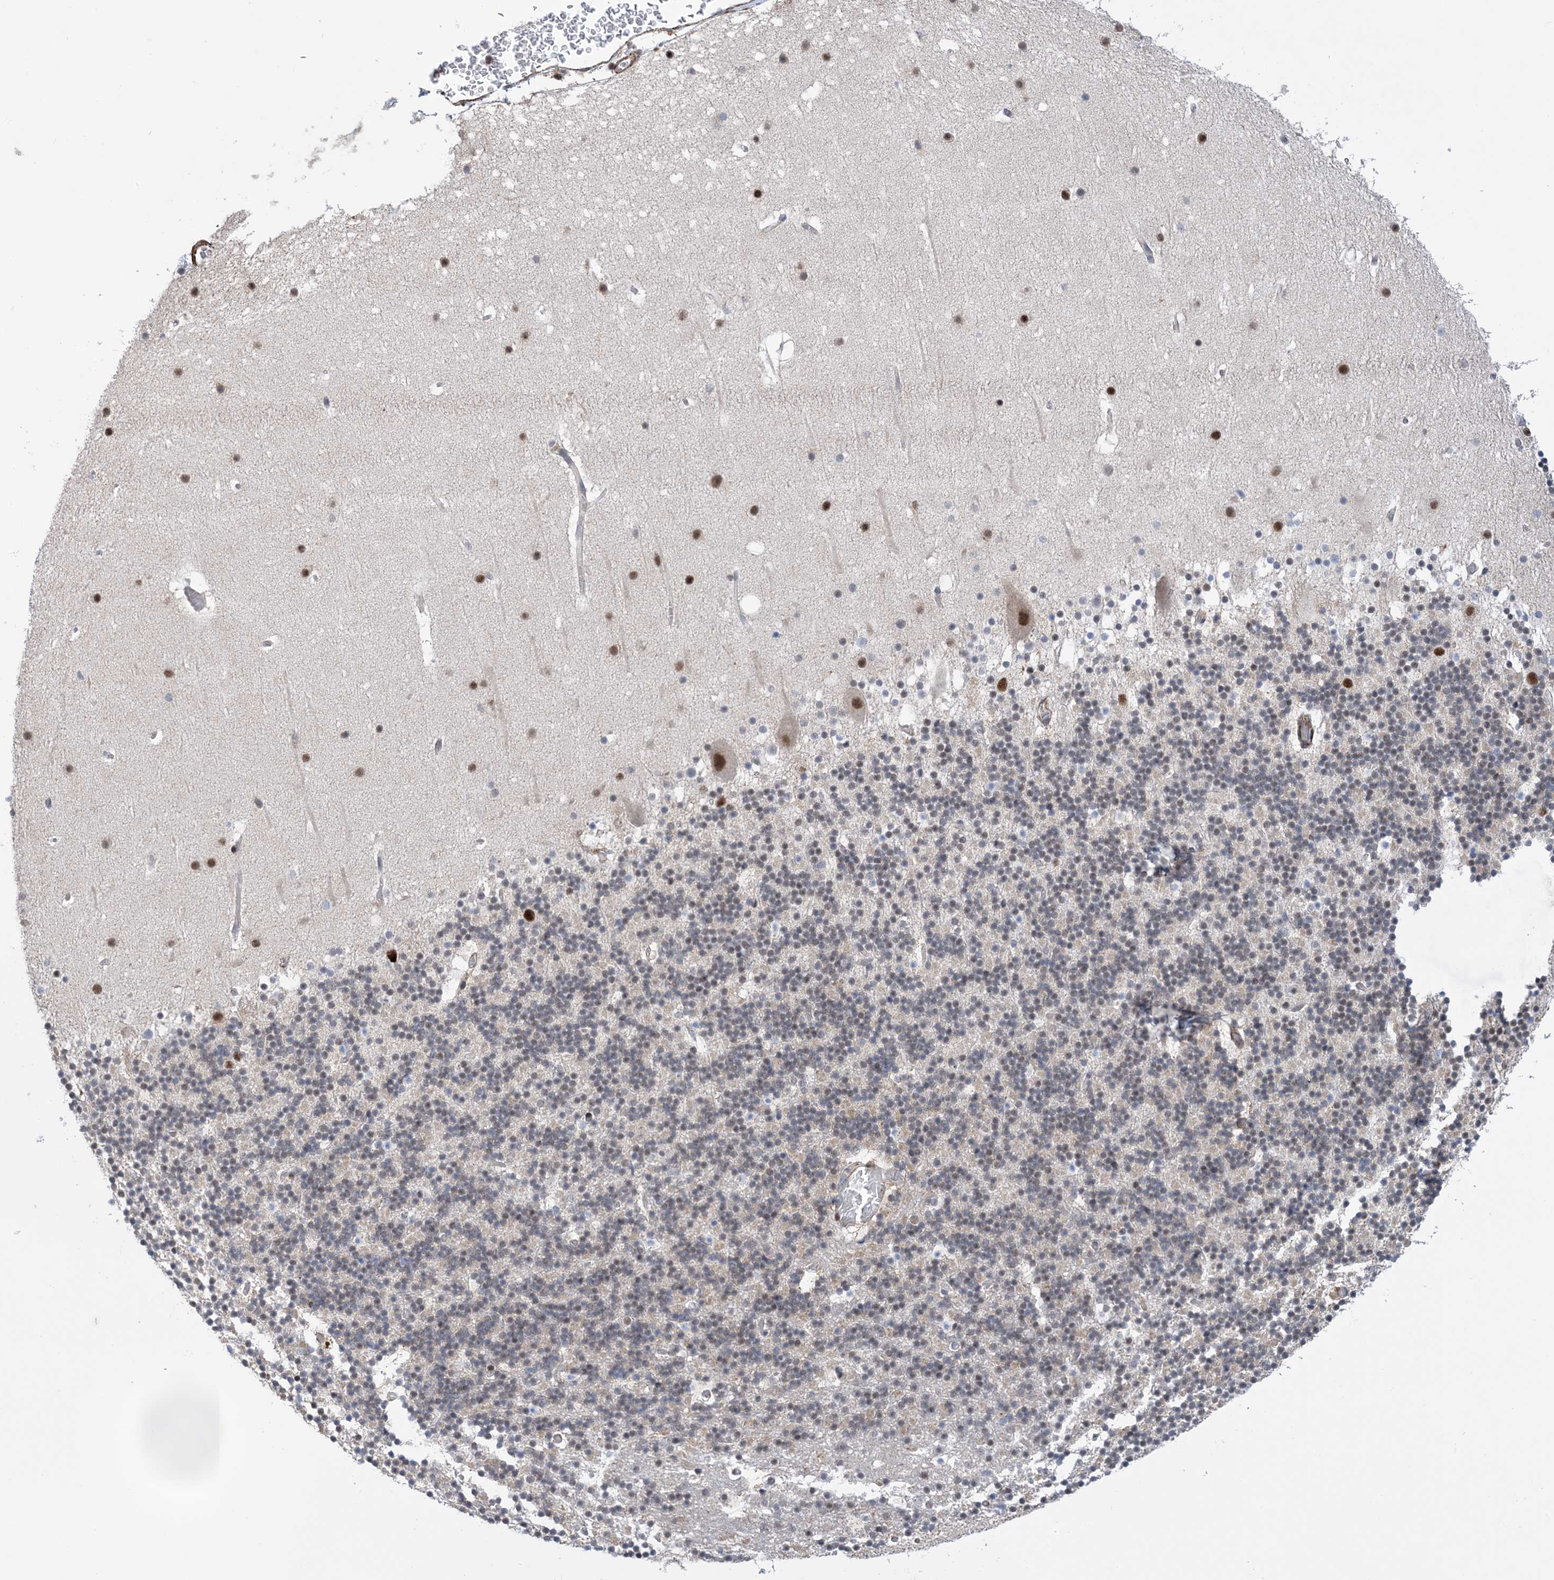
{"staining": {"intensity": "negative", "quantity": "none", "location": "none"}, "tissue": "cerebellum", "cell_type": "Cells in granular layer", "image_type": "normal", "snomed": [{"axis": "morphology", "description": "Normal tissue, NOS"}, {"axis": "topography", "description": "Cerebellum"}], "caption": "The histopathology image reveals no significant expression in cells in granular layer of cerebellum.", "gene": "ZNF8", "patient": {"sex": "male", "age": 57}}